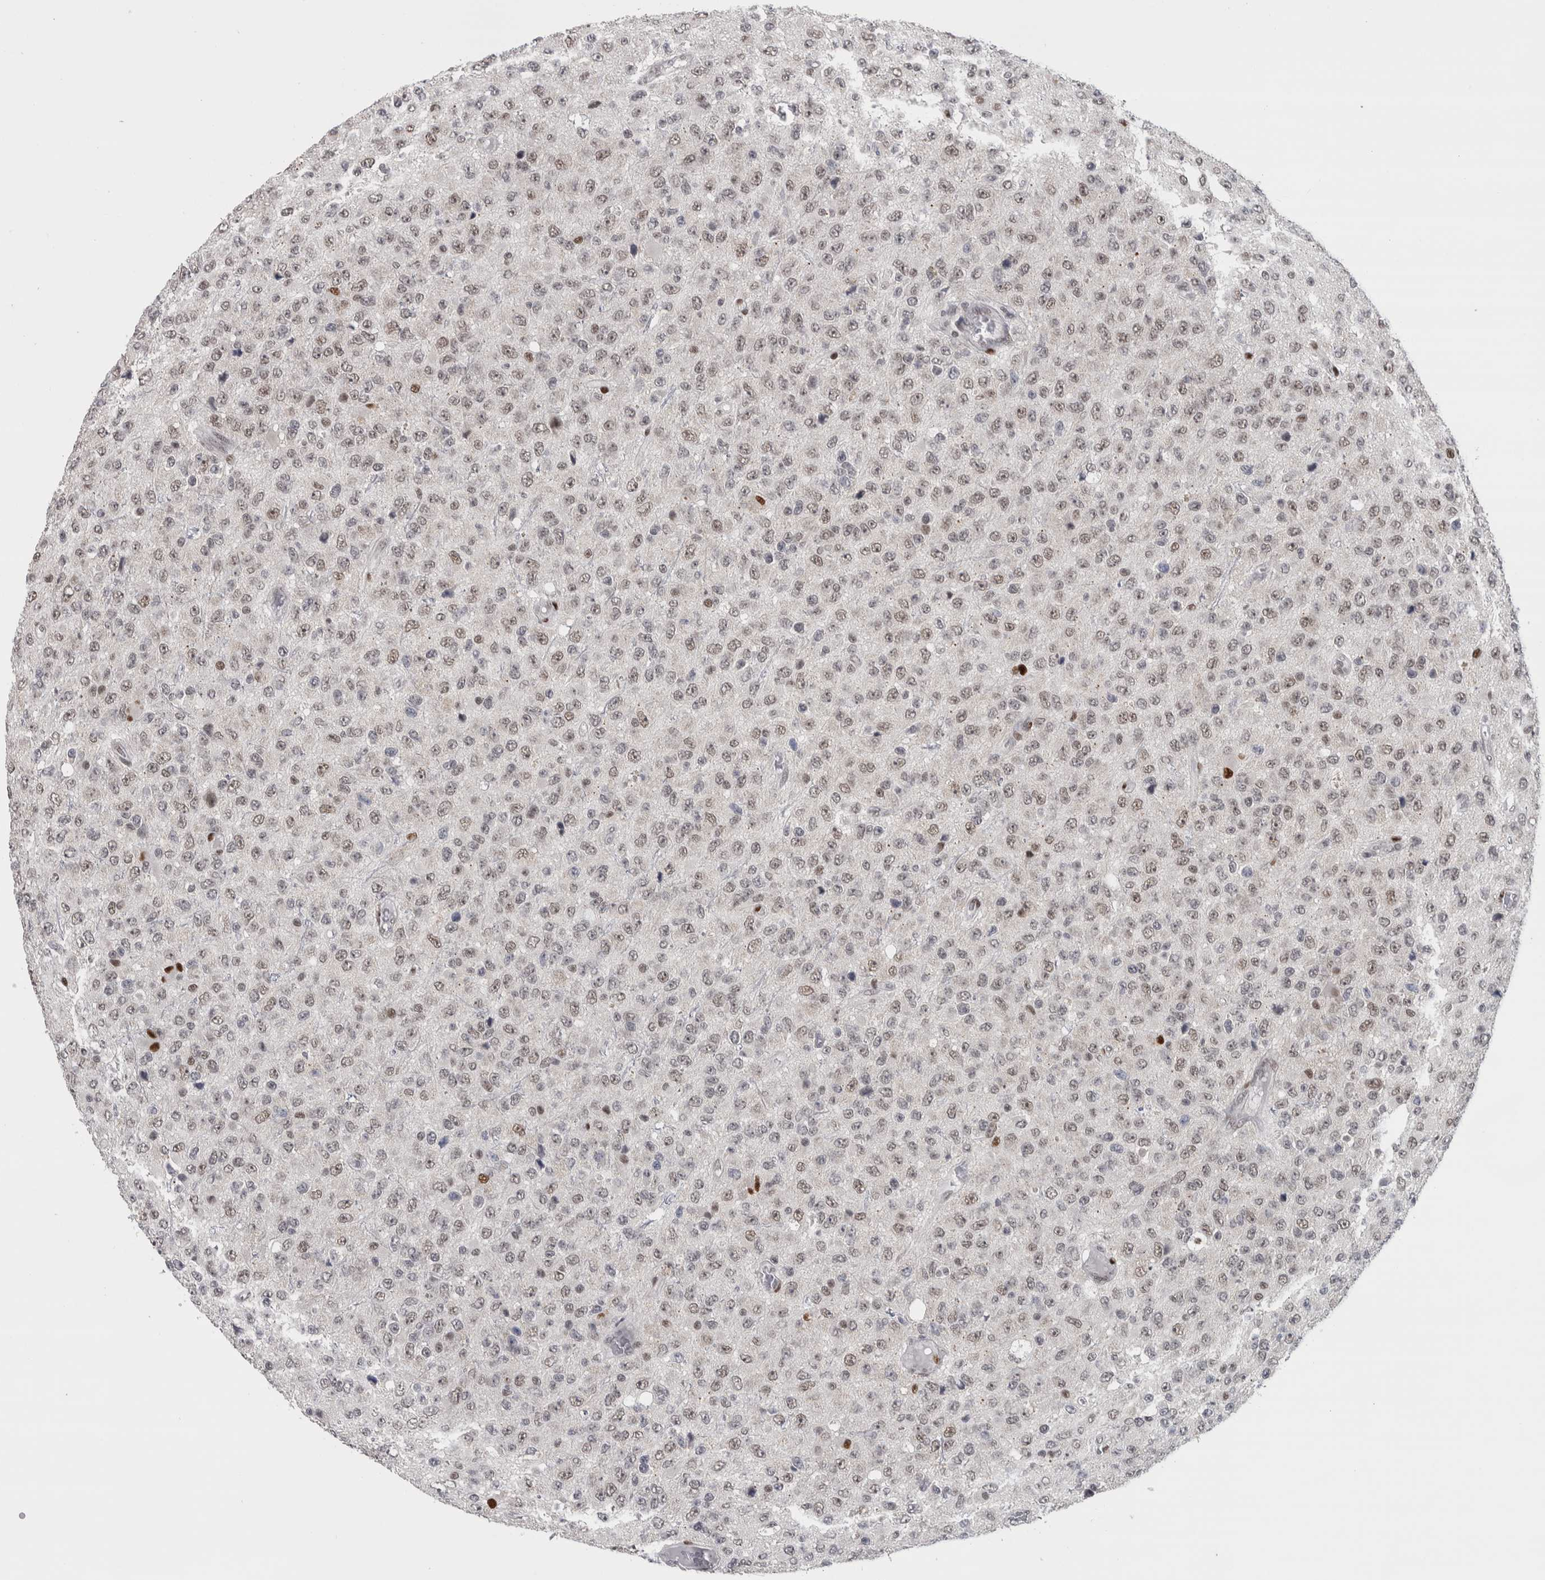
{"staining": {"intensity": "moderate", "quantity": "<25%", "location": "nuclear"}, "tissue": "glioma", "cell_type": "Tumor cells", "image_type": "cancer", "snomed": [{"axis": "morphology", "description": "Glioma, malignant, High grade"}, {"axis": "topography", "description": "pancreas cauda"}], "caption": "Malignant glioma (high-grade) tissue shows moderate nuclear positivity in approximately <25% of tumor cells, visualized by immunohistochemistry.", "gene": "HEXIM2", "patient": {"sex": "male", "age": 60}}